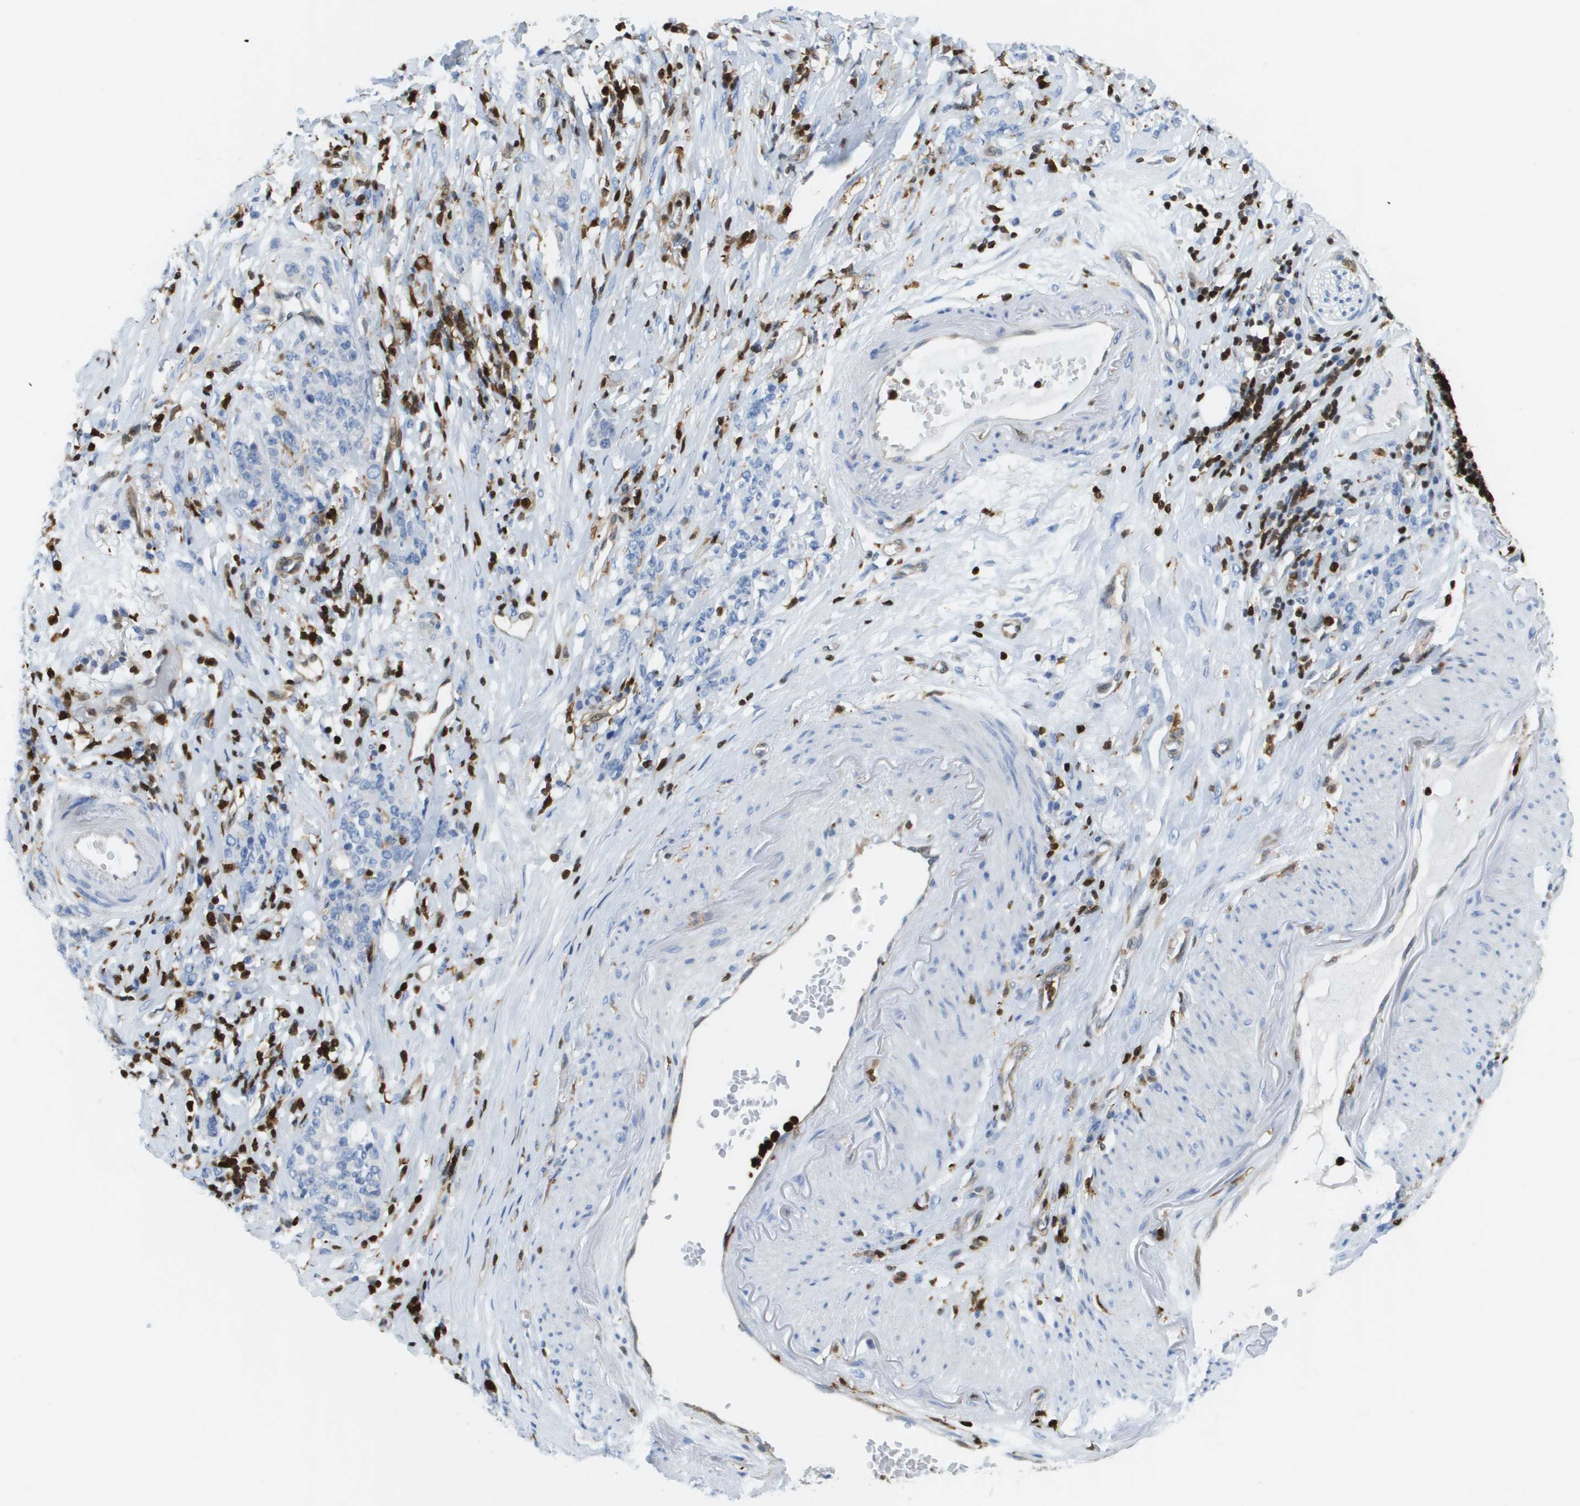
{"staining": {"intensity": "negative", "quantity": "none", "location": "none"}, "tissue": "stomach cancer", "cell_type": "Tumor cells", "image_type": "cancer", "snomed": [{"axis": "morphology", "description": "Adenocarcinoma, NOS"}, {"axis": "topography", "description": "Stomach, lower"}], "caption": "This is an IHC image of stomach adenocarcinoma. There is no staining in tumor cells.", "gene": "DOCK5", "patient": {"sex": "male", "age": 88}}